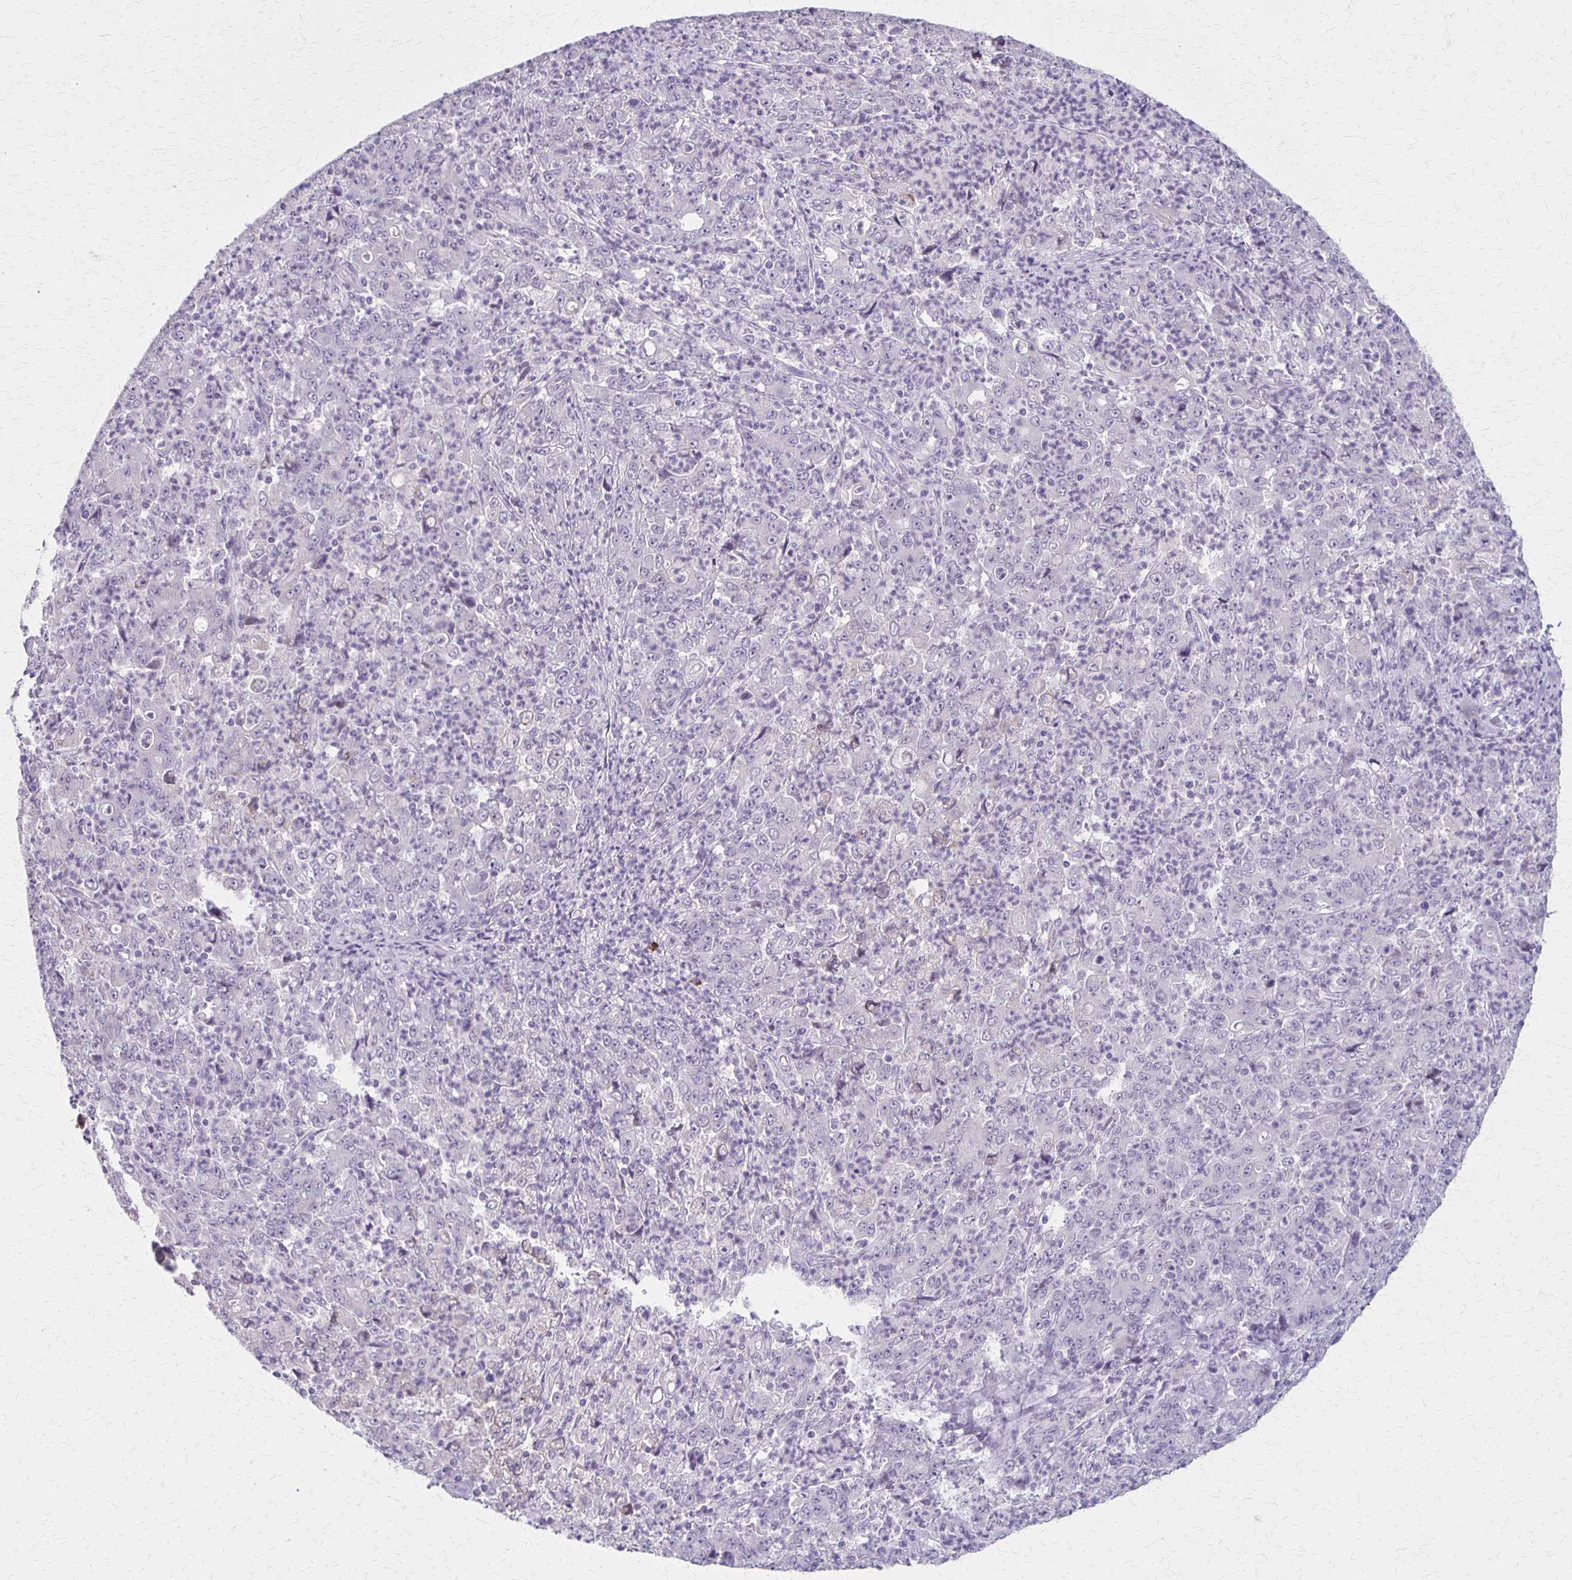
{"staining": {"intensity": "negative", "quantity": "none", "location": "none"}, "tissue": "stomach cancer", "cell_type": "Tumor cells", "image_type": "cancer", "snomed": [{"axis": "morphology", "description": "Adenocarcinoma, NOS"}, {"axis": "topography", "description": "Stomach, lower"}], "caption": "Stomach cancer was stained to show a protein in brown. There is no significant staining in tumor cells.", "gene": "SLC35E2B", "patient": {"sex": "female", "age": 71}}